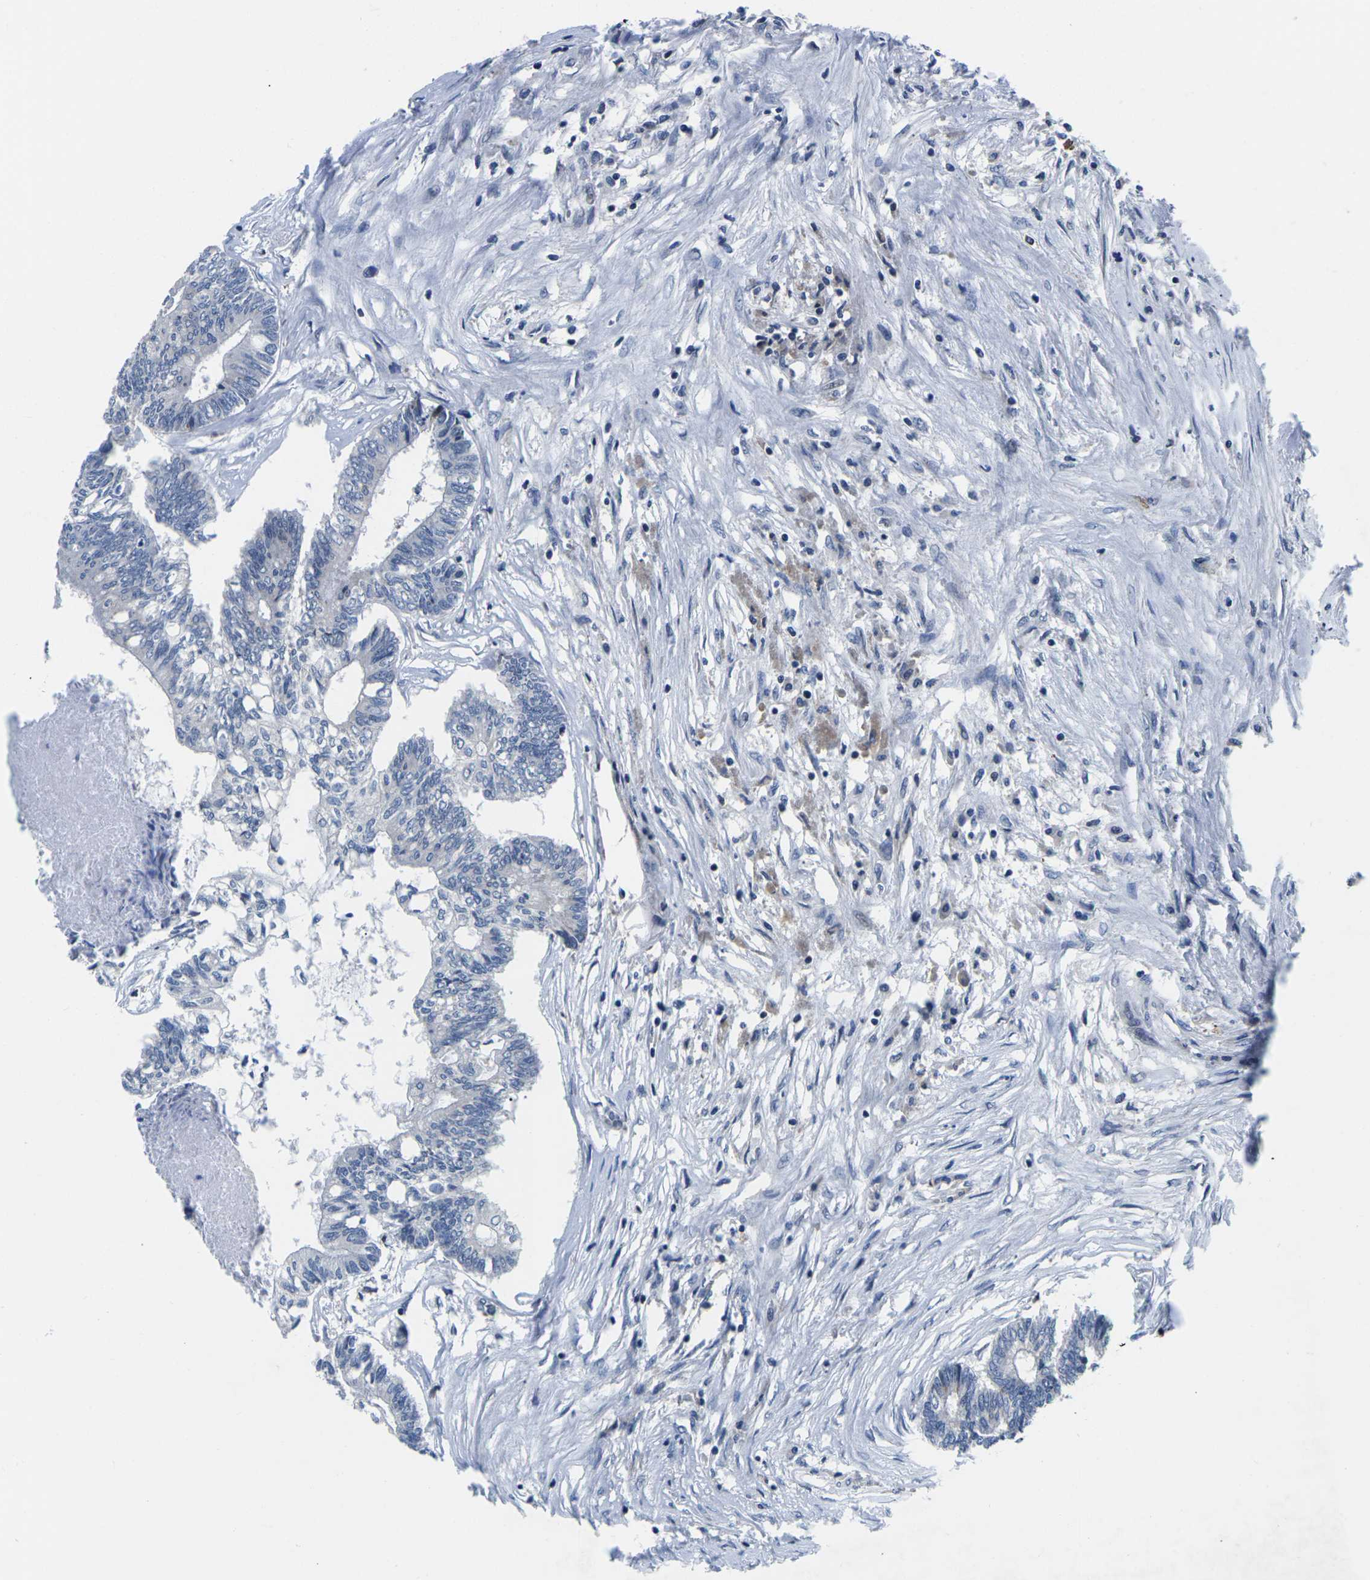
{"staining": {"intensity": "negative", "quantity": "none", "location": "none"}, "tissue": "colorectal cancer", "cell_type": "Tumor cells", "image_type": "cancer", "snomed": [{"axis": "morphology", "description": "Adenocarcinoma, NOS"}, {"axis": "topography", "description": "Rectum"}], "caption": "Photomicrograph shows no protein positivity in tumor cells of colorectal cancer tissue.", "gene": "CDC73", "patient": {"sex": "male", "age": 63}}